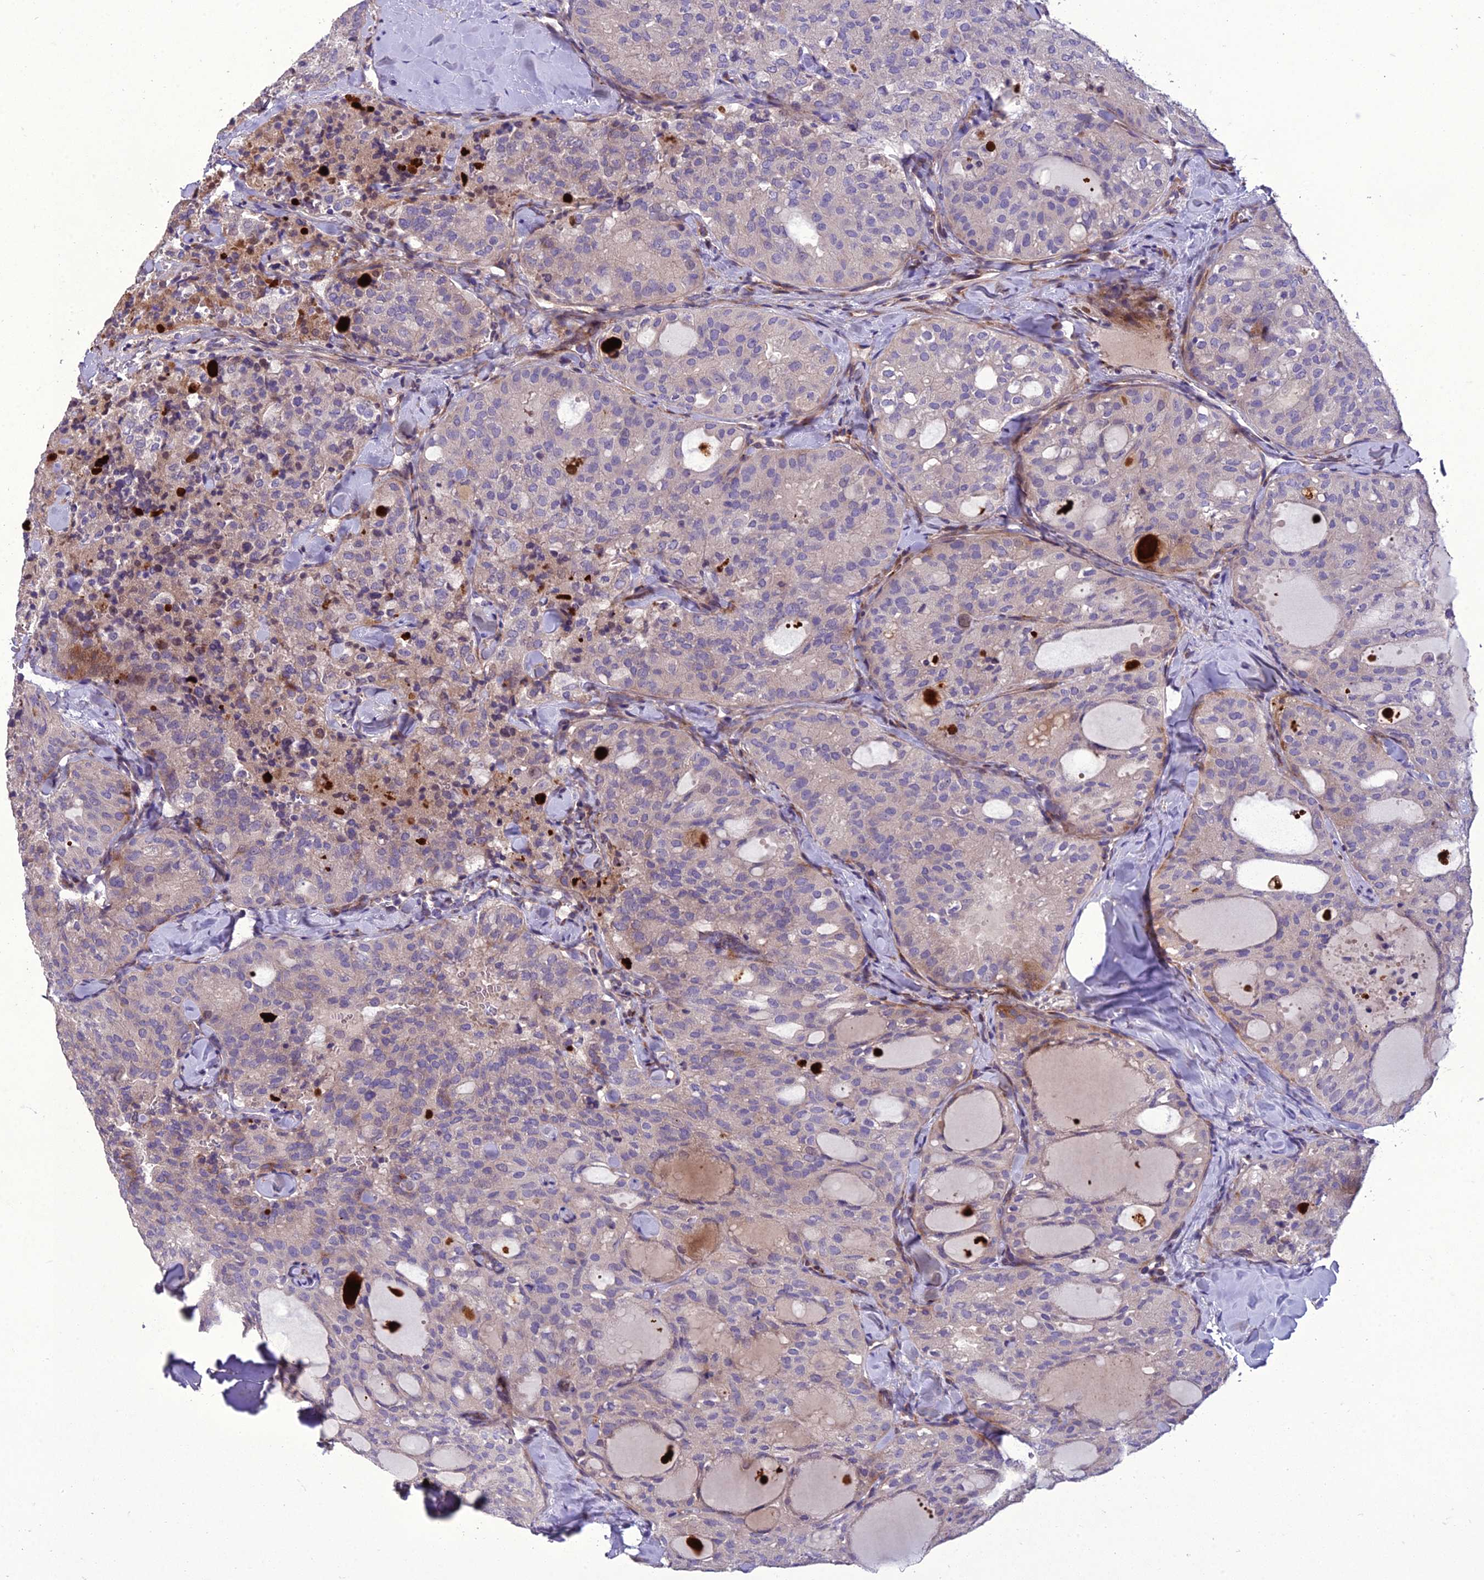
{"staining": {"intensity": "negative", "quantity": "none", "location": "none"}, "tissue": "thyroid cancer", "cell_type": "Tumor cells", "image_type": "cancer", "snomed": [{"axis": "morphology", "description": "Follicular adenoma carcinoma, NOS"}, {"axis": "topography", "description": "Thyroid gland"}], "caption": "A high-resolution image shows immunohistochemistry (IHC) staining of thyroid cancer, which exhibits no significant staining in tumor cells.", "gene": "ADIPOR2", "patient": {"sex": "male", "age": 75}}